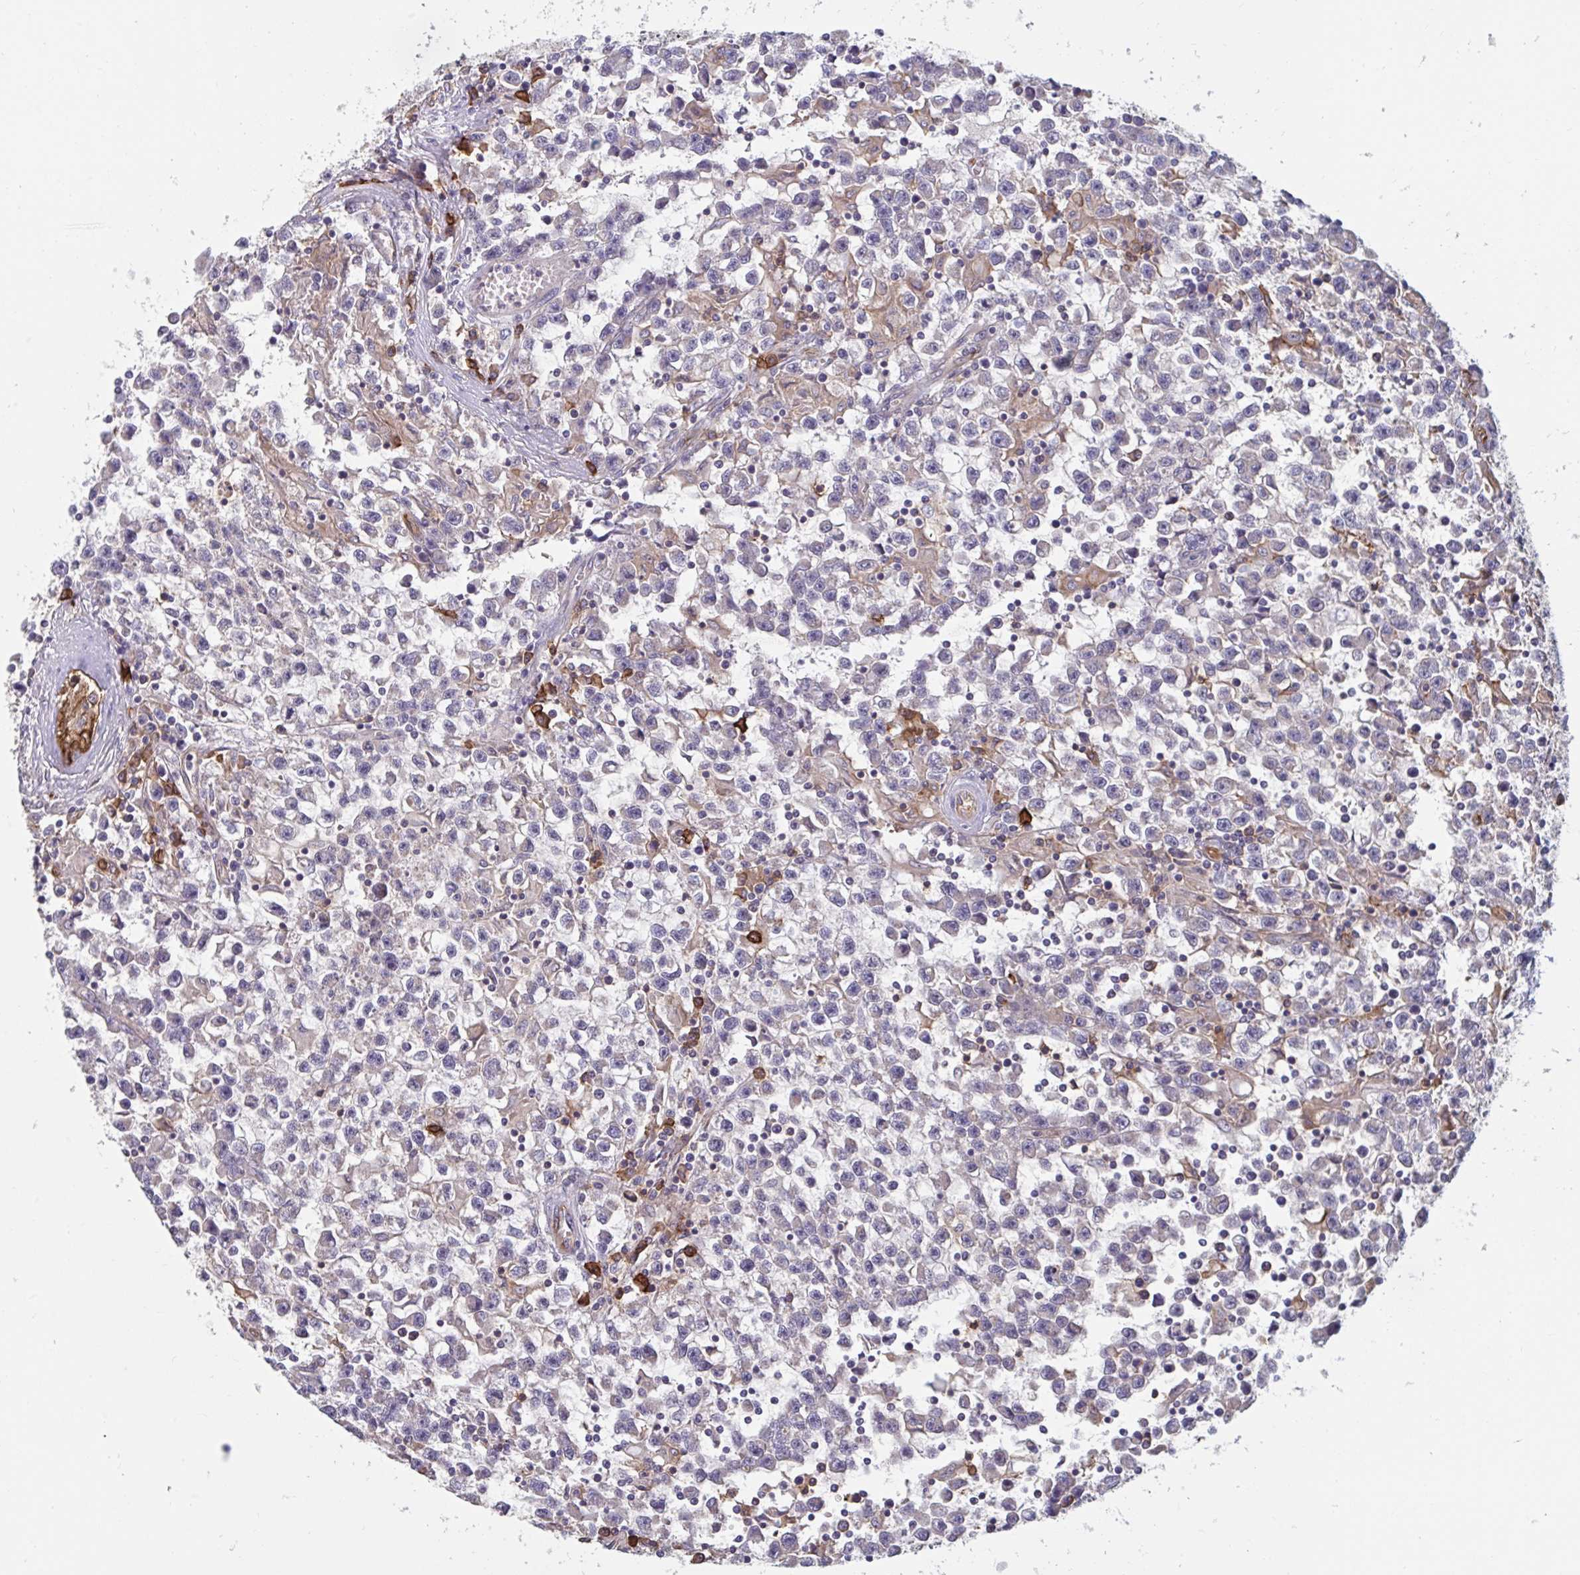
{"staining": {"intensity": "negative", "quantity": "none", "location": "none"}, "tissue": "testis cancer", "cell_type": "Tumor cells", "image_type": "cancer", "snomed": [{"axis": "morphology", "description": "Seminoma, NOS"}, {"axis": "topography", "description": "Testis"}], "caption": "Immunohistochemistry (IHC) image of neoplastic tissue: human seminoma (testis) stained with DAB (3,3'-diaminobenzidine) exhibits no significant protein positivity in tumor cells.", "gene": "CD1E", "patient": {"sex": "male", "age": 31}}